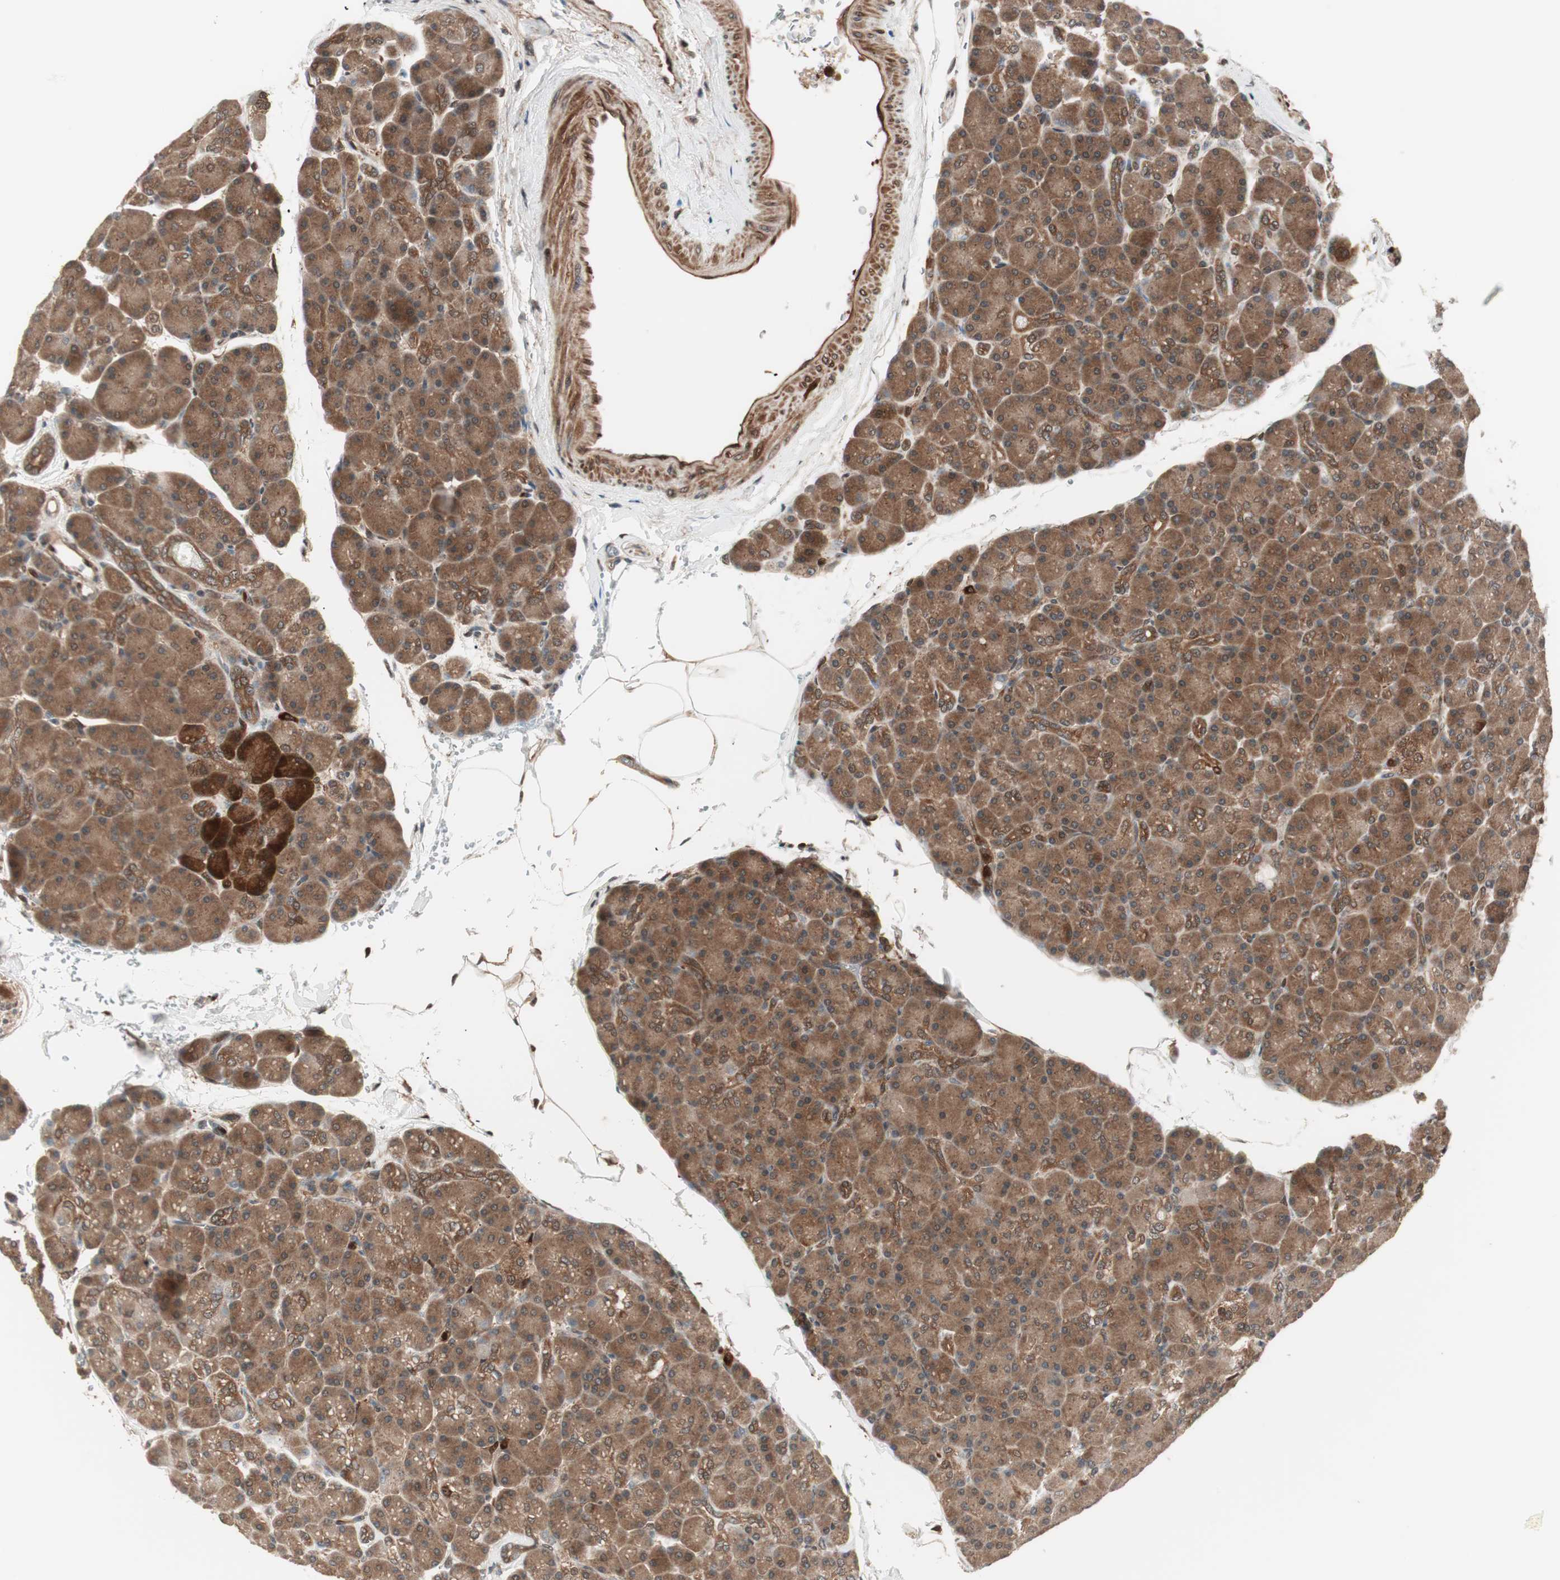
{"staining": {"intensity": "strong", "quantity": ">75%", "location": "cytoplasmic/membranous"}, "tissue": "pancreas", "cell_type": "Exocrine glandular cells", "image_type": "normal", "snomed": [{"axis": "morphology", "description": "Normal tissue, NOS"}, {"axis": "topography", "description": "Pancreas"}], "caption": "A high amount of strong cytoplasmic/membranous expression is identified in about >75% of exocrine glandular cells in benign pancreas.", "gene": "PRKG2", "patient": {"sex": "female", "age": 43}}